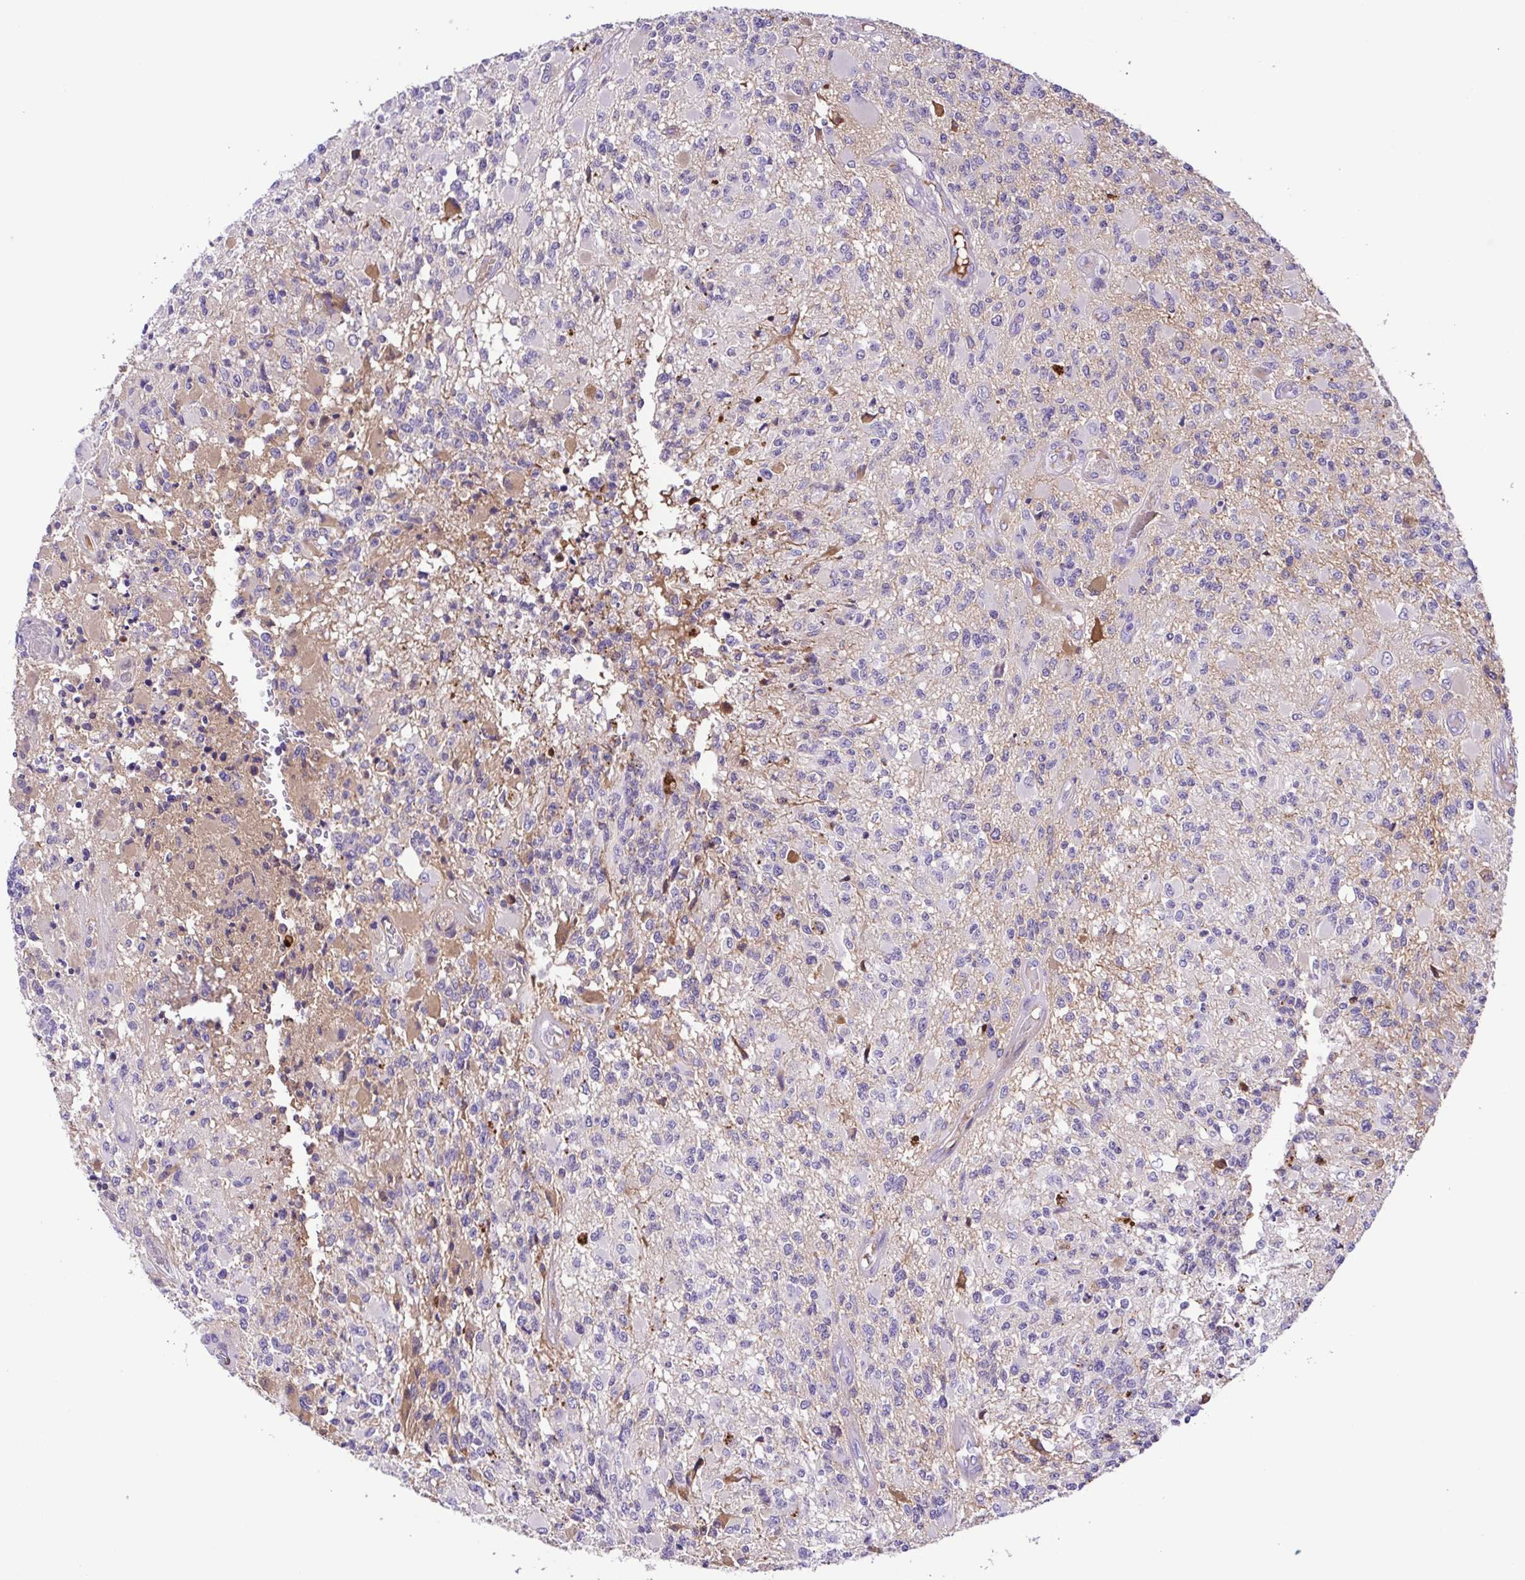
{"staining": {"intensity": "negative", "quantity": "none", "location": "none"}, "tissue": "glioma", "cell_type": "Tumor cells", "image_type": "cancer", "snomed": [{"axis": "morphology", "description": "Glioma, malignant, High grade"}, {"axis": "topography", "description": "Brain"}], "caption": "Immunohistochemistry (IHC) micrograph of human glioma stained for a protein (brown), which reveals no expression in tumor cells. (Immunohistochemistry (IHC), brightfield microscopy, high magnification).", "gene": "IGFL1", "patient": {"sex": "female", "age": 63}}